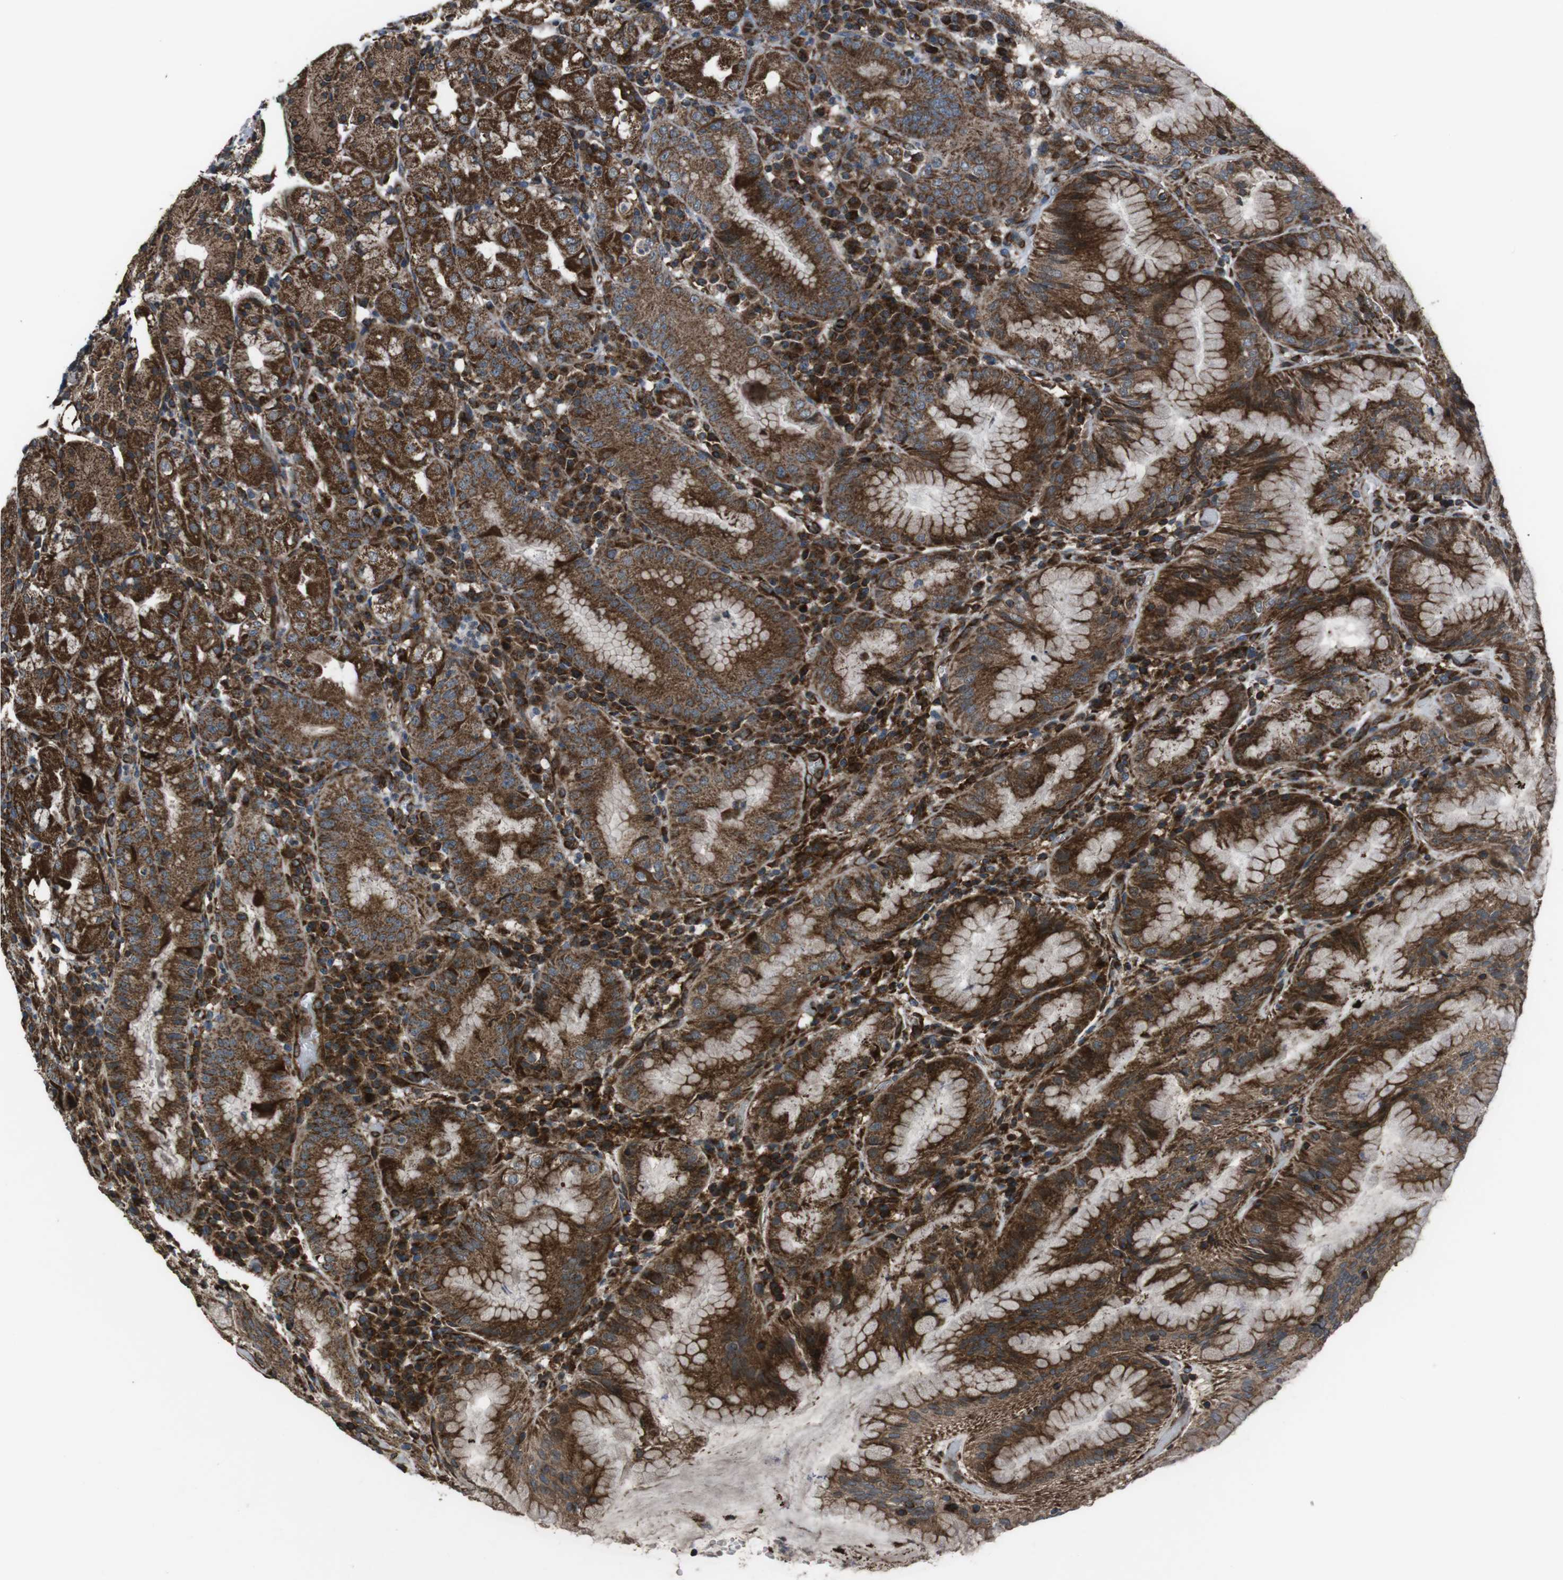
{"staining": {"intensity": "strong", "quantity": ">75%", "location": "cytoplasmic/membranous"}, "tissue": "stomach", "cell_type": "Glandular cells", "image_type": "normal", "snomed": [{"axis": "morphology", "description": "Normal tissue, NOS"}, {"axis": "topography", "description": "Stomach"}, {"axis": "topography", "description": "Stomach, lower"}], "caption": "Protein staining of unremarkable stomach displays strong cytoplasmic/membranous expression in approximately >75% of glandular cells.", "gene": "GIMAP8", "patient": {"sex": "female", "age": 75}}